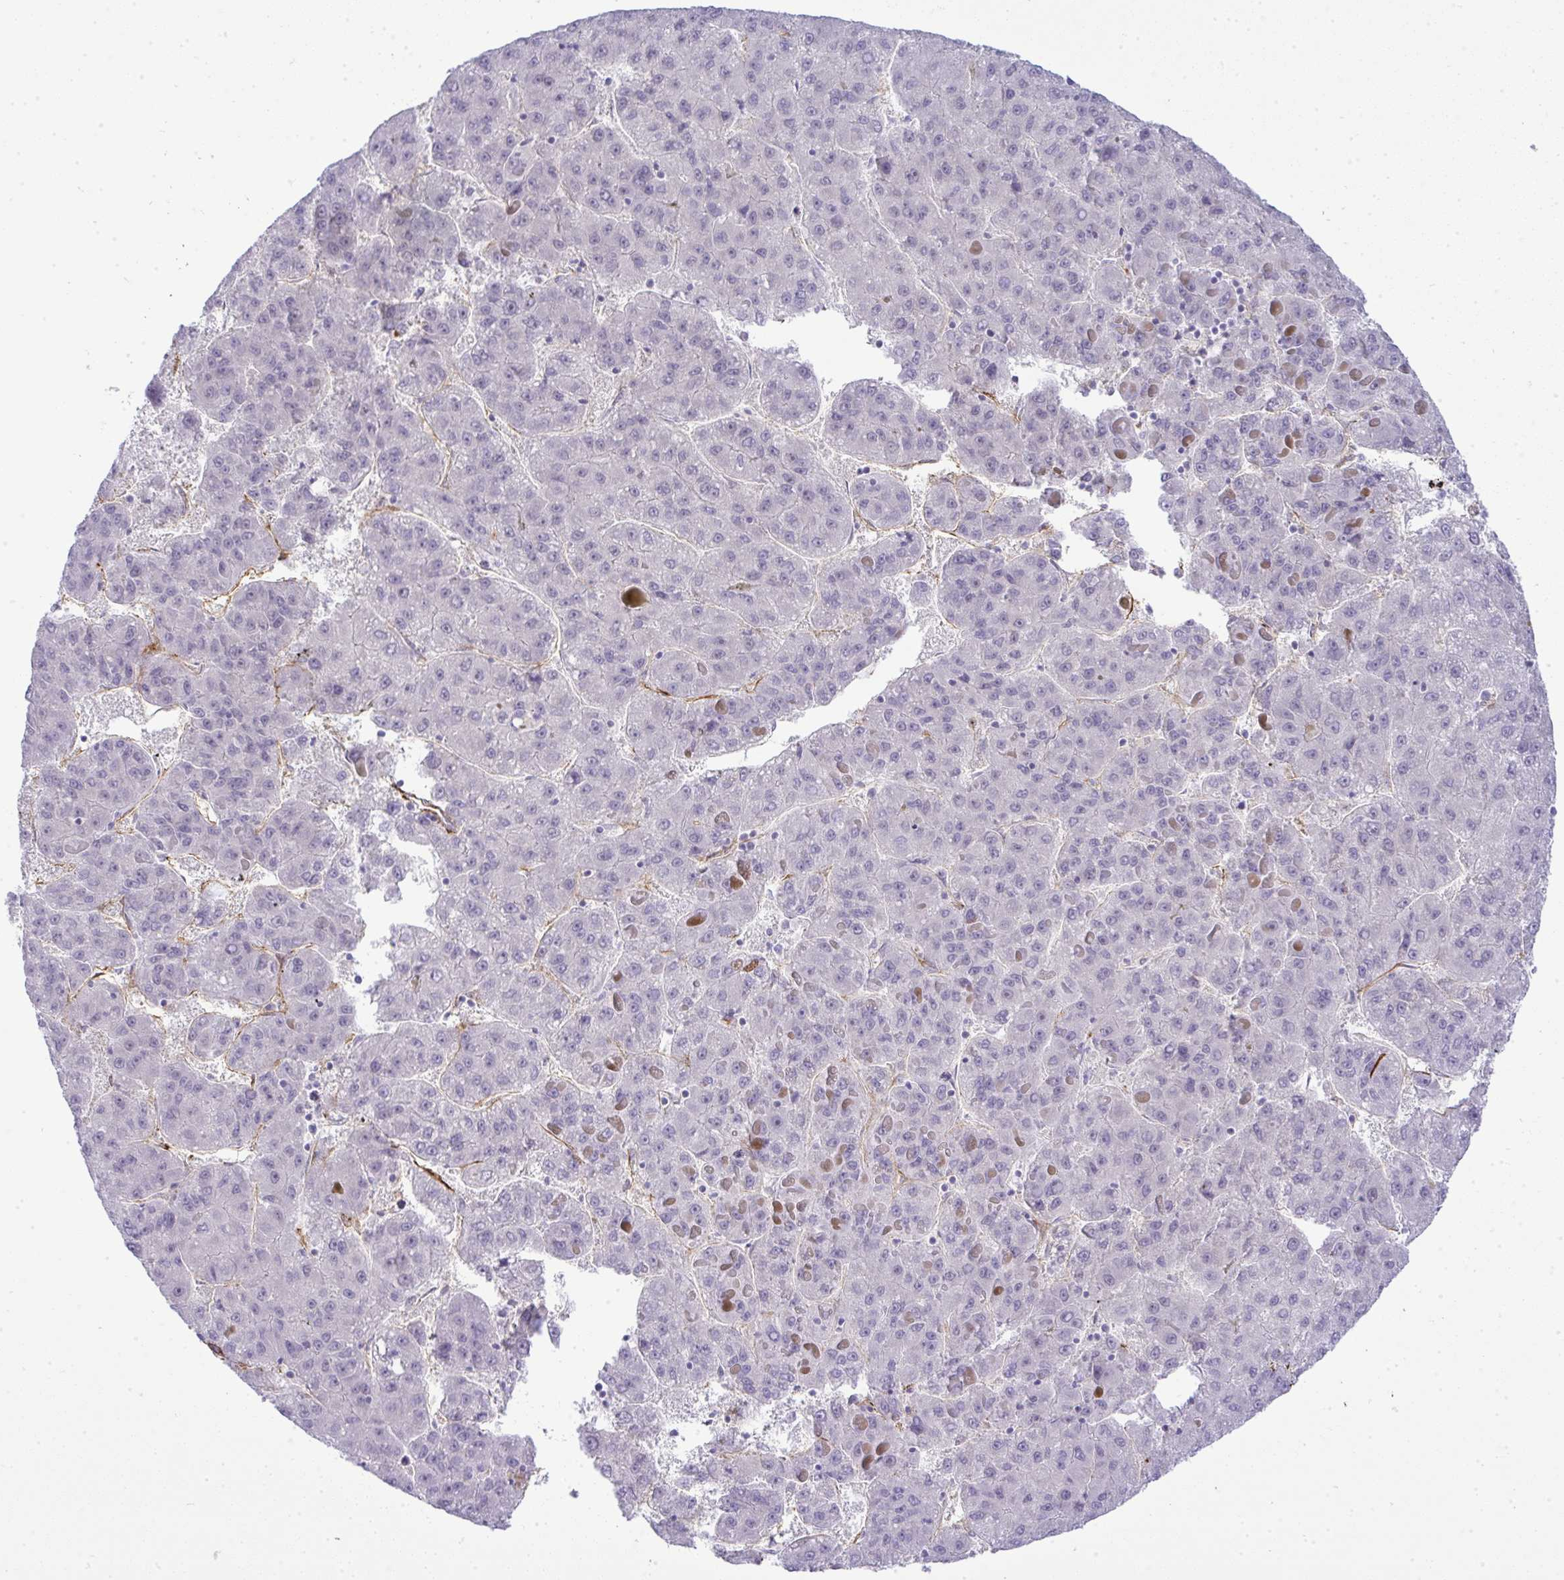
{"staining": {"intensity": "negative", "quantity": "none", "location": "none"}, "tissue": "liver cancer", "cell_type": "Tumor cells", "image_type": "cancer", "snomed": [{"axis": "morphology", "description": "Carcinoma, Hepatocellular, NOS"}, {"axis": "topography", "description": "Liver"}], "caption": "Tumor cells are negative for protein expression in human liver hepatocellular carcinoma.", "gene": "UBE2S", "patient": {"sex": "female", "age": 82}}